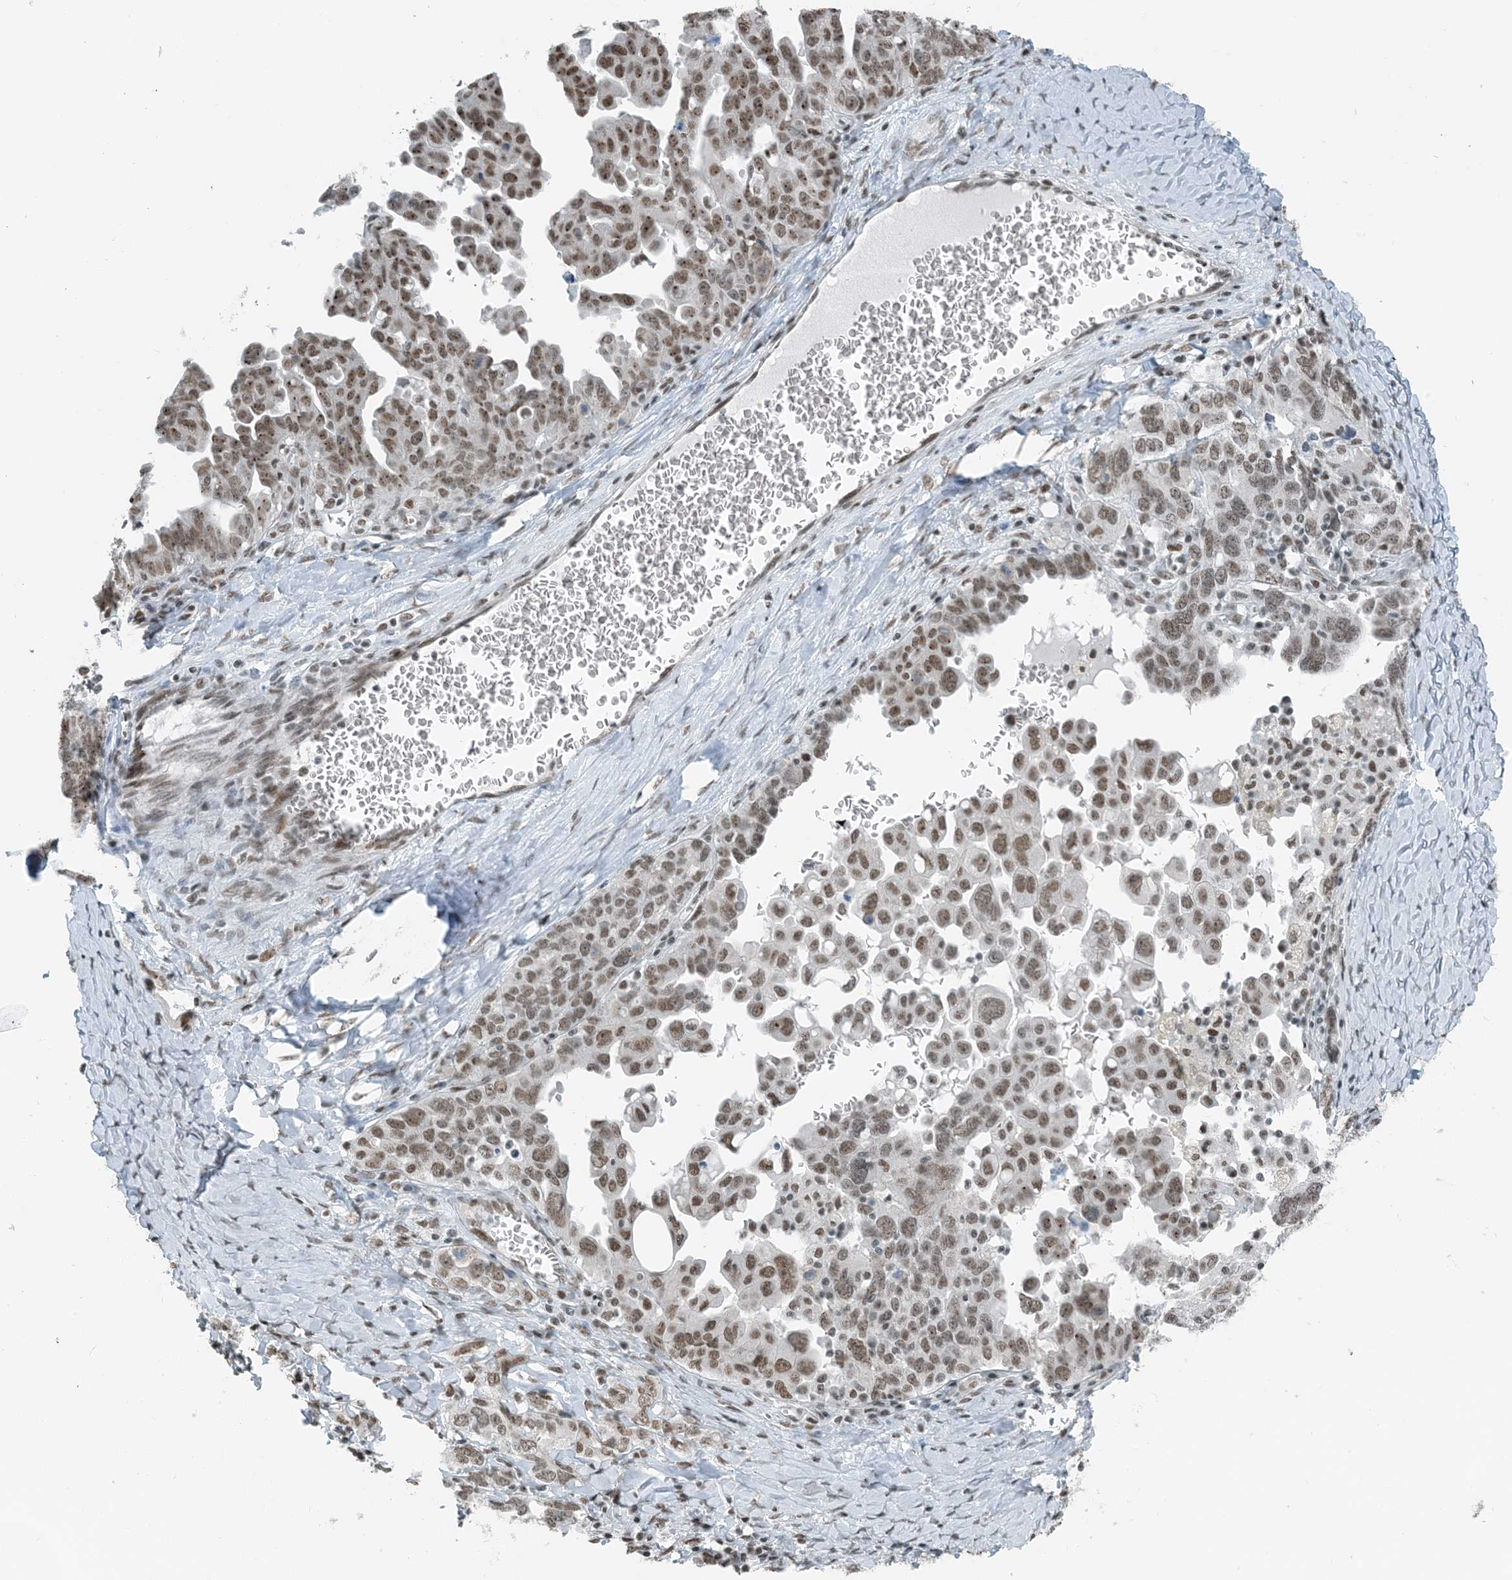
{"staining": {"intensity": "moderate", "quantity": ">75%", "location": "nuclear"}, "tissue": "ovarian cancer", "cell_type": "Tumor cells", "image_type": "cancer", "snomed": [{"axis": "morphology", "description": "Carcinoma, endometroid"}, {"axis": "topography", "description": "Ovary"}], "caption": "A medium amount of moderate nuclear positivity is seen in about >75% of tumor cells in ovarian cancer tissue.", "gene": "ZNF500", "patient": {"sex": "female", "age": 62}}